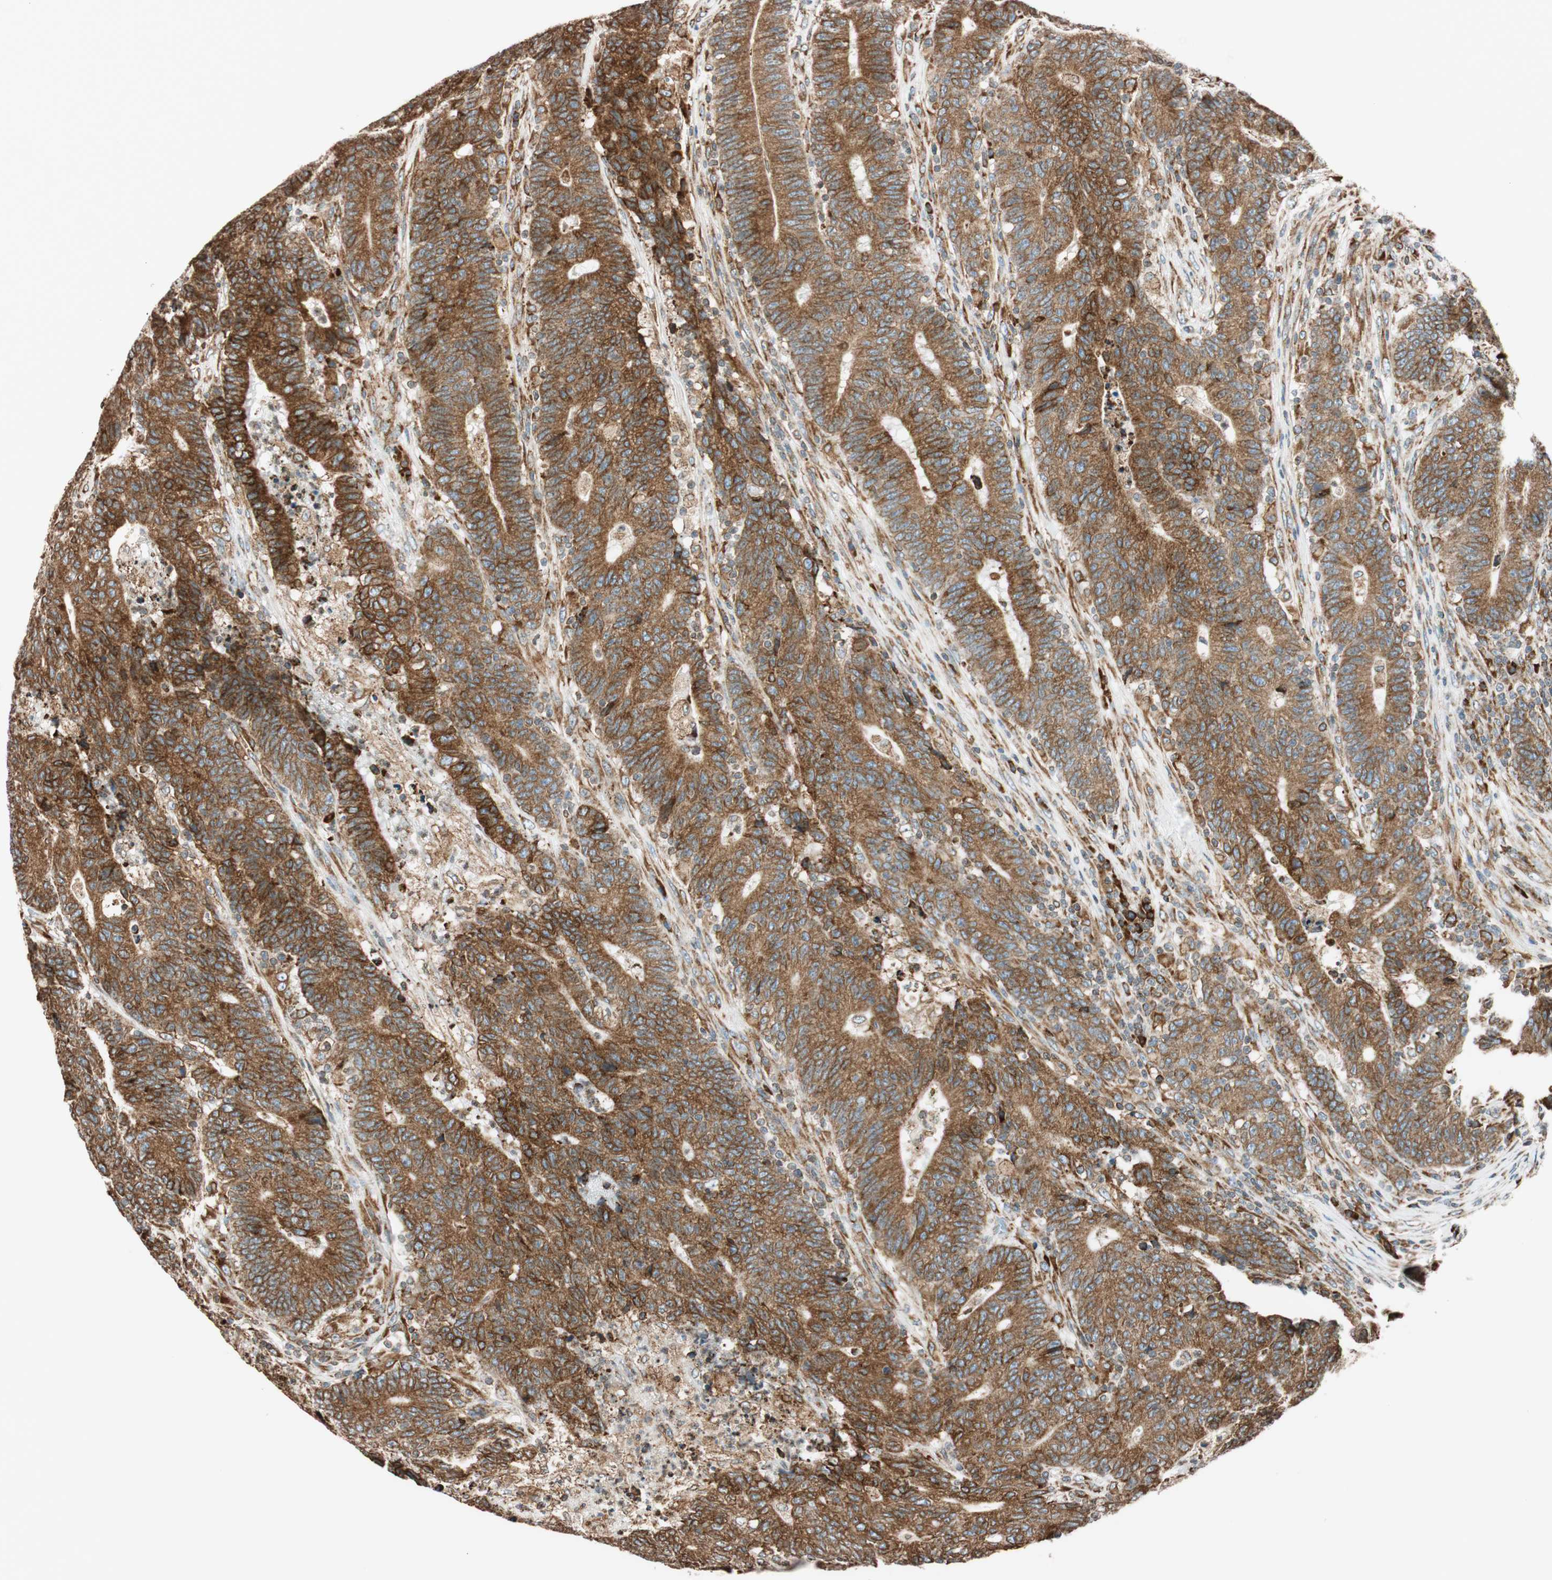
{"staining": {"intensity": "moderate", "quantity": ">75%", "location": "cytoplasmic/membranous"}, "tissue": "colorectal cancer", "cell_type": "Tumor cells", "image_type": "cancer", "snomed": [{"axis": "morphology", "description": "Normal tissue, NOS"}, {"axis": "morphology", "description": "Adenocarcinoma, NOS"}, {"axis": "topography", "description": "Colon"}], "caption": "An immunohistochemistry (IHC) photomicrograph of tumor tissue is shown. Protein staining in brown labels moderate cytoplasmic/membranous positivity in colorectal cancer within tumor cells. The protein of interest is shown in brown color, while the nuclei are stained blue.", "gene": "PRKCSH", "patient": {"sex": "female", "age": 75}}